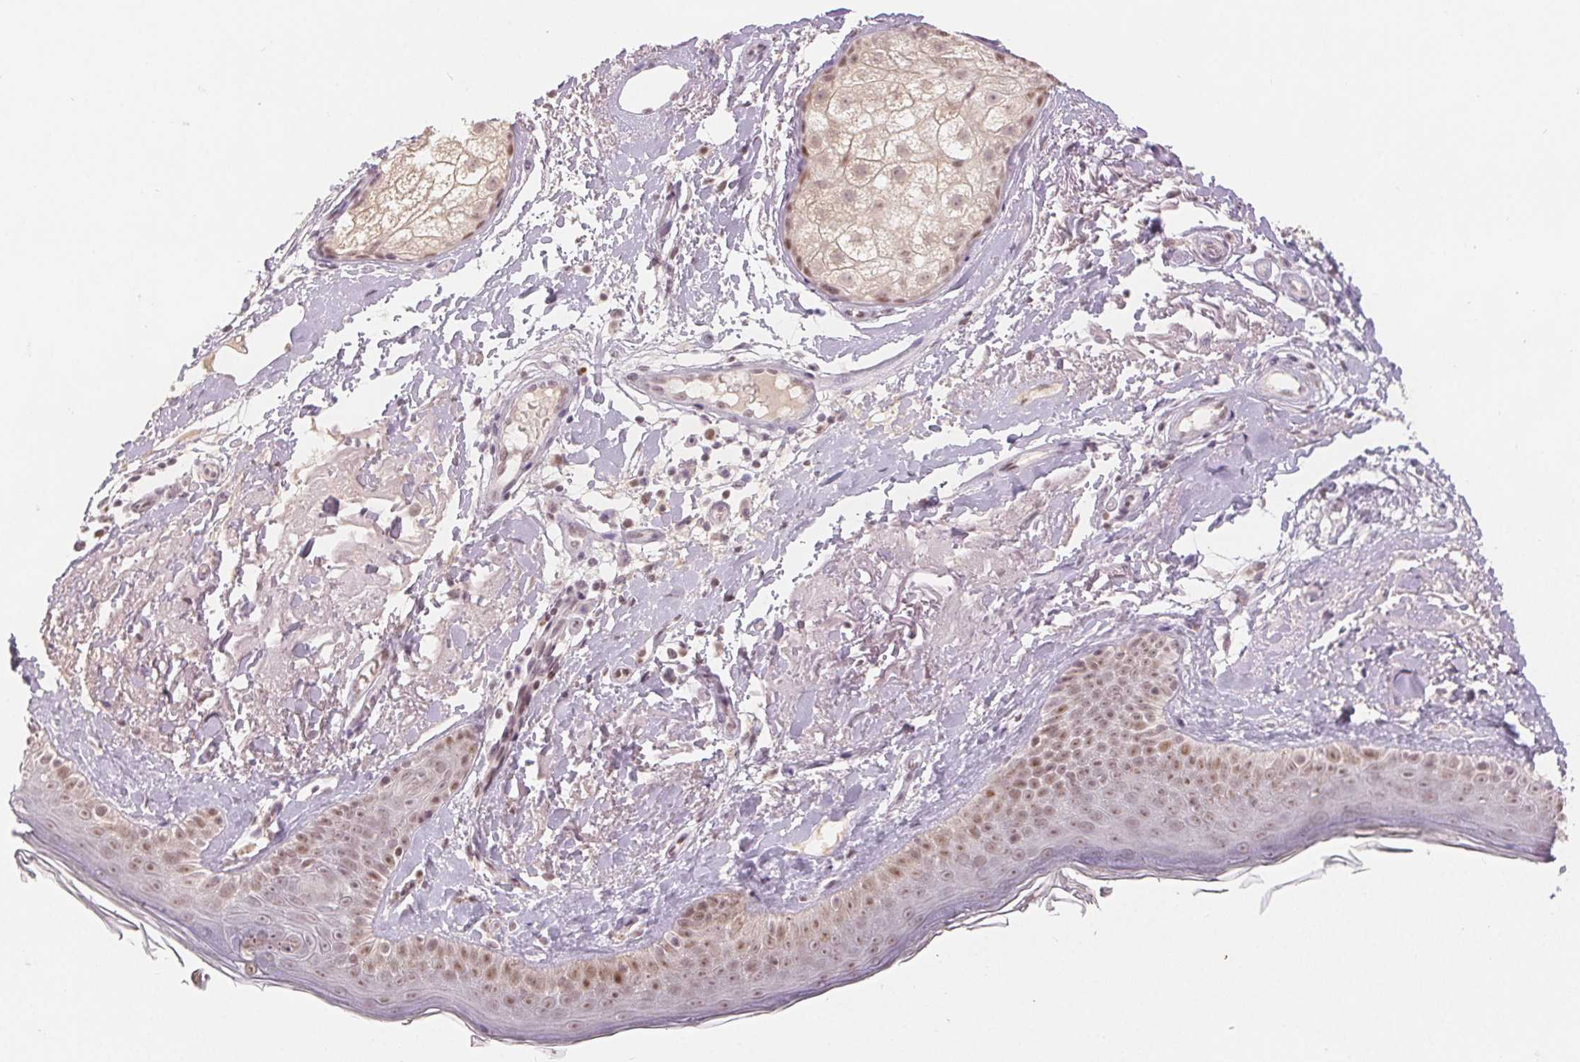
{"staining": {"intensity": "weak", "quantity": "25%-75%", "location": "nuclear"}, "tissue": "skin", "cell_type": "Fibroblasts", "image_type": "normal", "snomed": [{"axis": "morphology", "description": "Normal tissue, NOS"}, {"axis": "topography", "description": "Skin"}], "caption": "Brown immunohistochemical staining in normal skin shows weak nuclear staining in approximately 25%-75% of fibroblasts.", "gene": "DEK", "patient": {"sex": "male", "age": 73}}